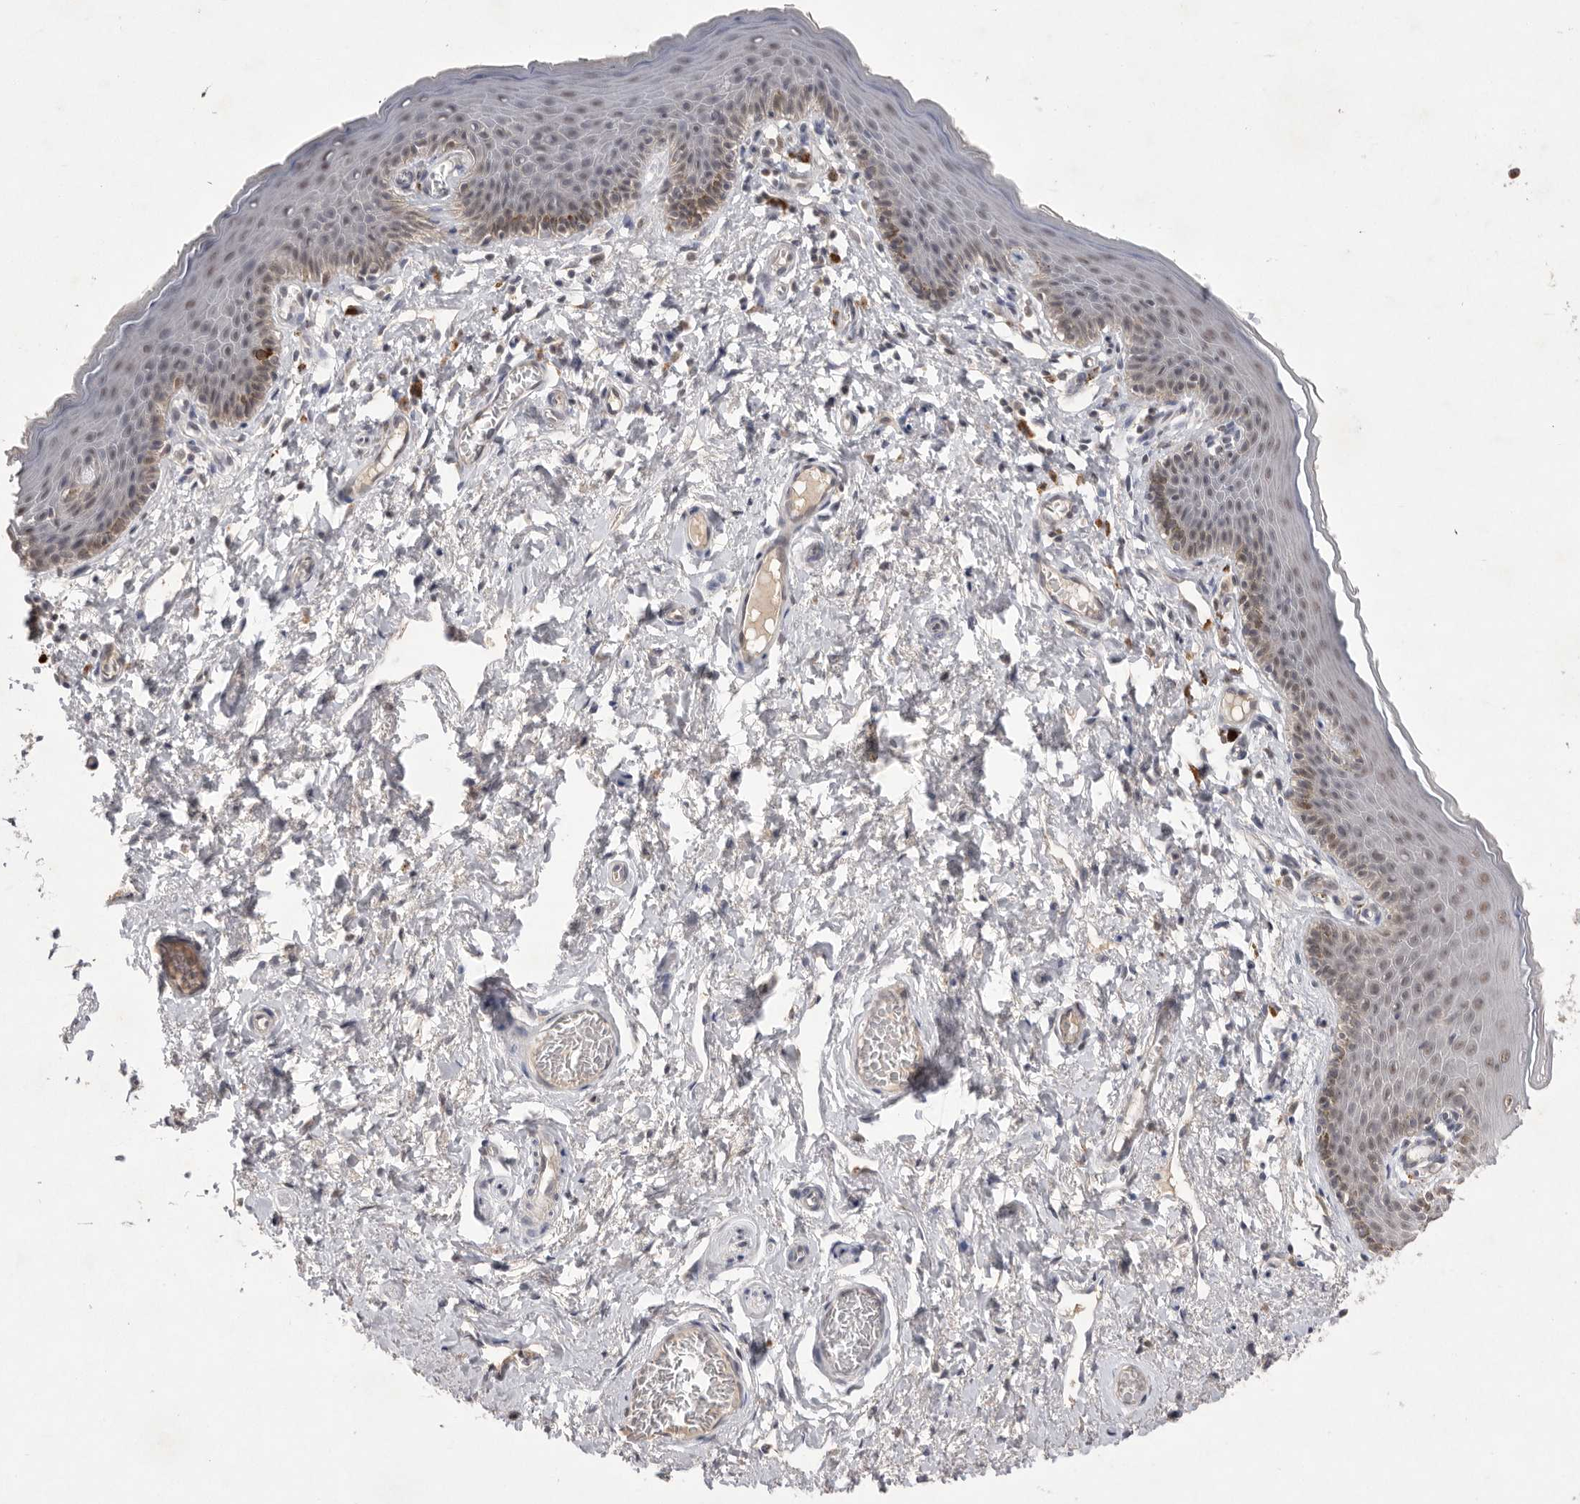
{"staining": {"intensity": "moderate", "quantity": "25%-75%", "location": "cytoplasmic/membranous,nuclear"}, "tissue": "skin", "cell_type": "Epidermal cells", "image_type": "normal", "snomed": [{"axis": "morphology", "description": "Normal tissue, NOS"}, {"axis": "topography", "description": "Vulva"}], "caption": "A micrograph of human skin stained for a protein reveals moderate cytoplasmic/membranous,nuclear brown staining in epidermal cells. The protein of interest is stained brown, and the nuclei are stained in blue (DAB IHC with brightfield microscopy, high magnification).", "gene": "HUS1", "patient": {"sex": "female", "age": 66}}